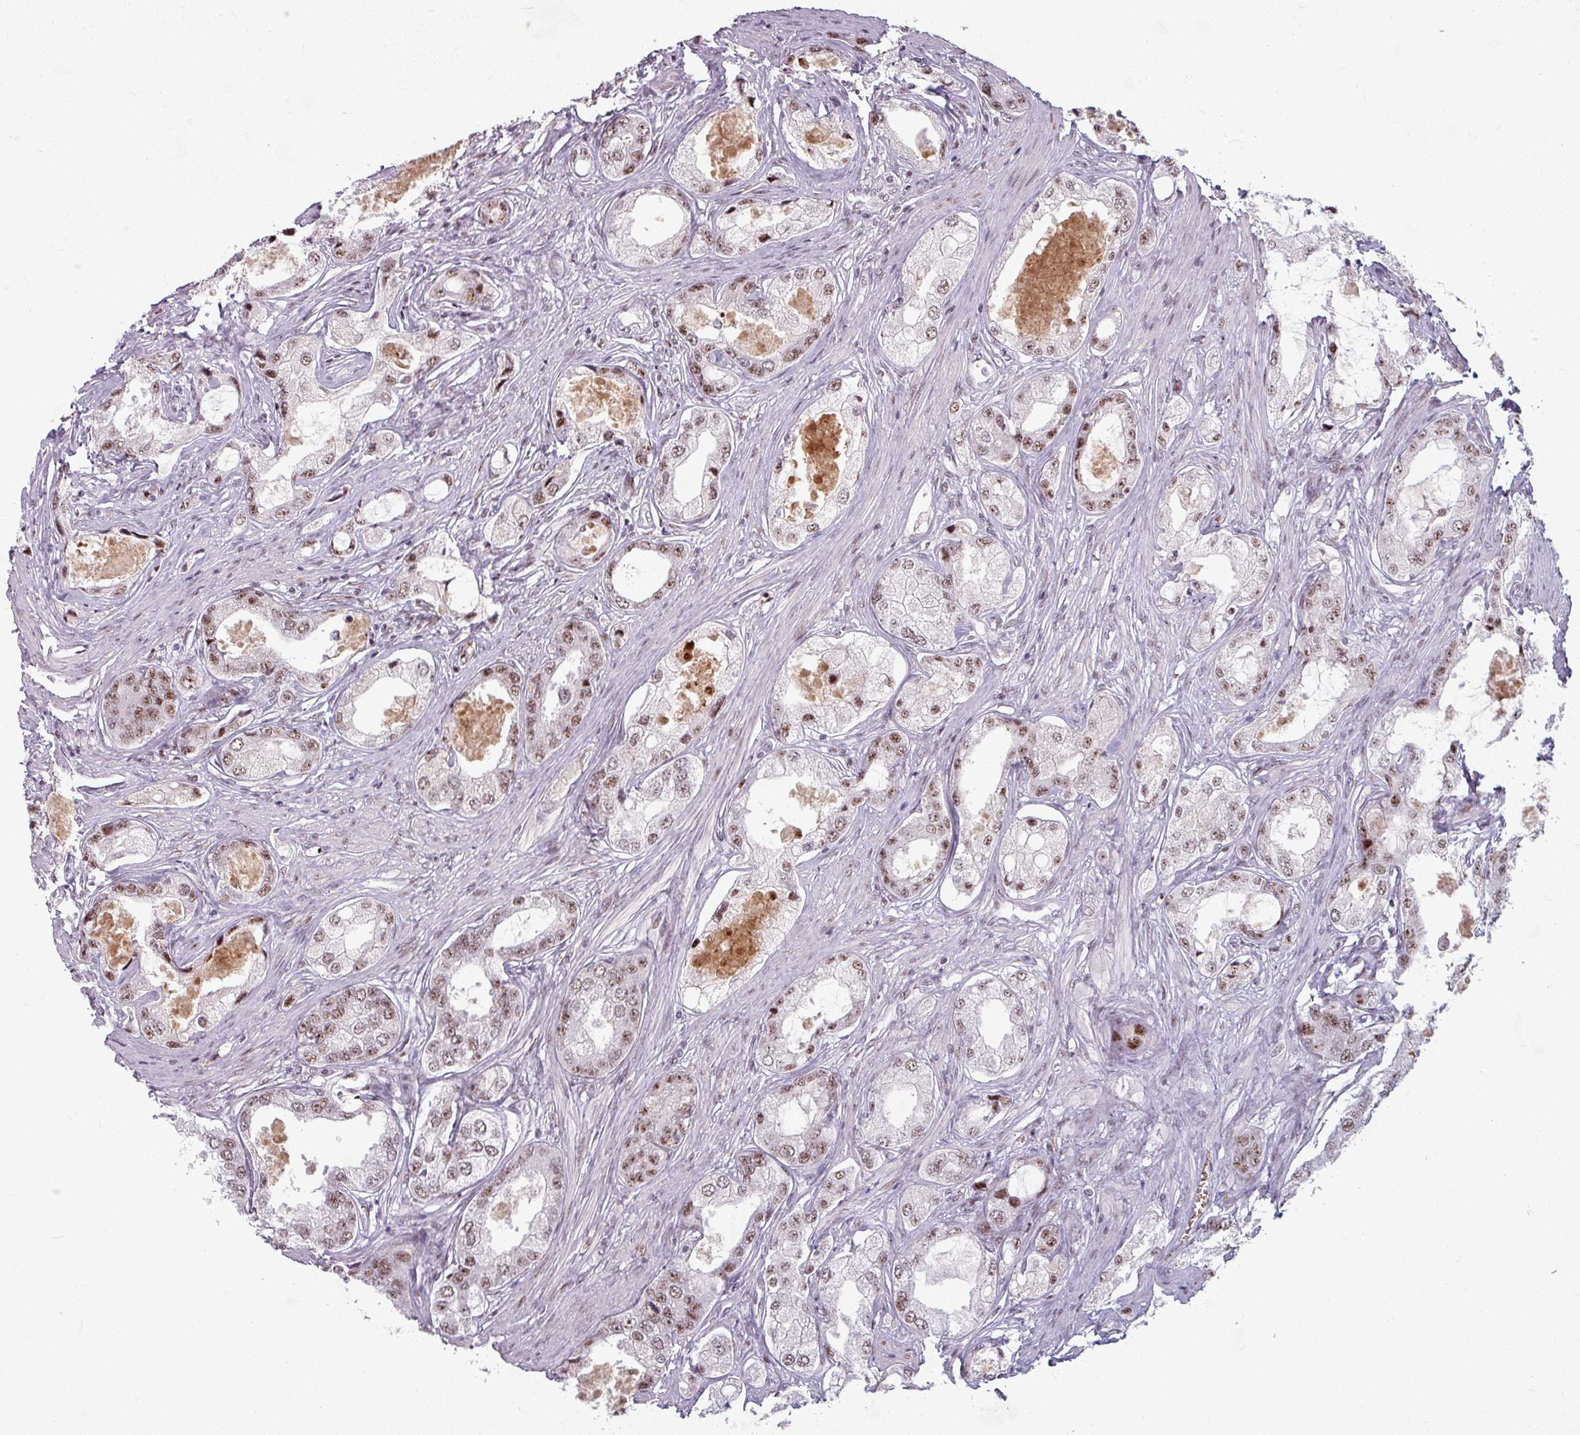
{"staining": {"intensity": "moderate", "quantity": ">75%", "location": "nuclear"}, "tissue": "prostate cancer", "cell_type": "Tumor cells", "image_type": "cancer", "snomed": [{"axis": "morphology", "description": "Adenocarcinoma, Low grade"}, {"axis": "topography", "description": "Prostate"}], "caption": "Tumor cells reveal medium levels of moderate nuclear expression in about >75% of cells in prostate cancer (adenocarcinoma (low-grade)).", "gene": "NCOR1", "patient": {"sex": "male", "age": 68}}